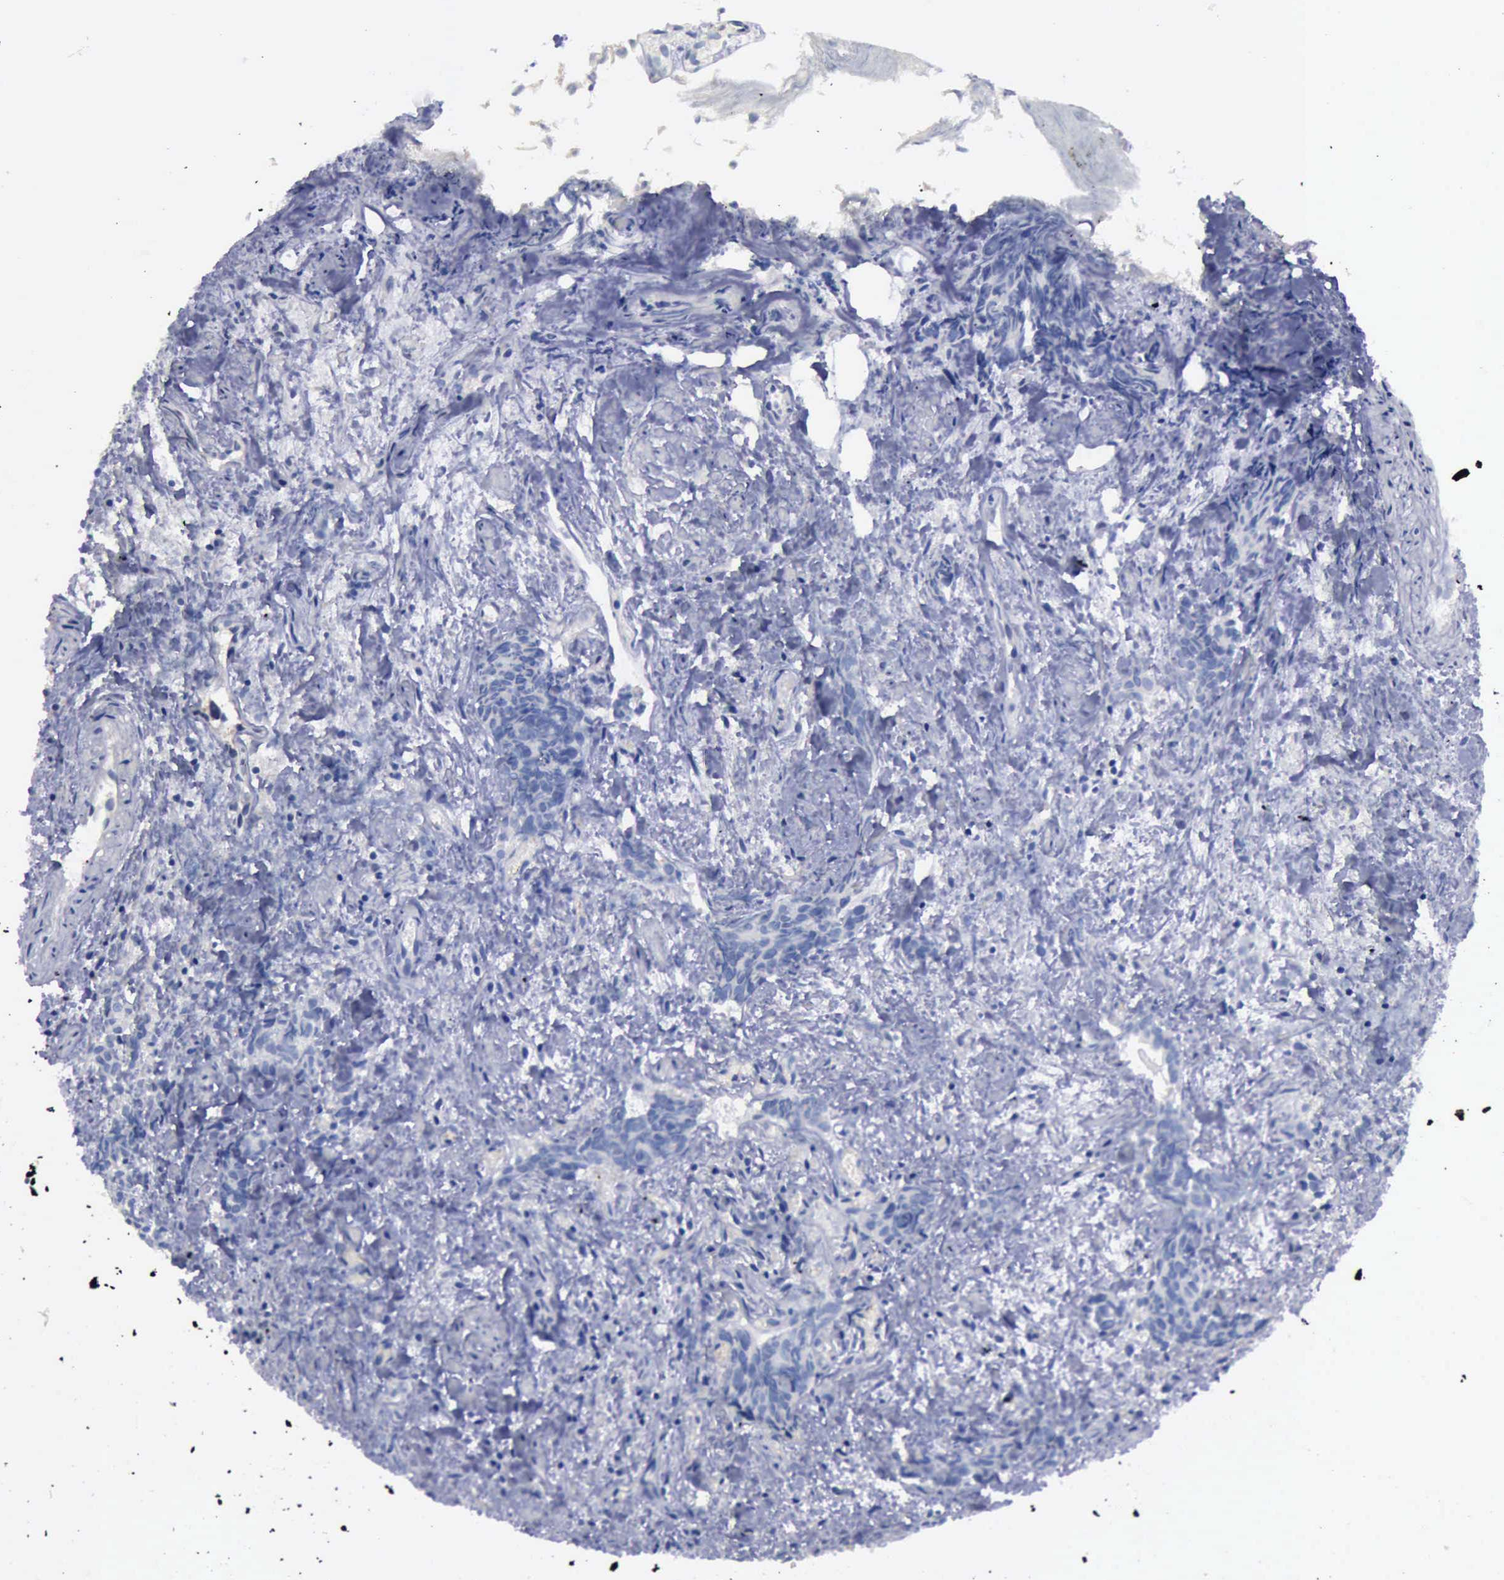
{"staining": {"intensity": "negative", "quantity": "none", "location": "none"}, "tissue": "urothelial cancer", "cell_type": "Tumor cells", "image_type": "cancer", "snomed": [{"axis": "morphology", "description": "Urothelial carcinoma, High grade"}, {"axis": "topography", "description": "Urinary bladder"}], "caption": "Tumor cells show no significant positivity in urothelial cancer.", "gene": "CRKL", "patient": {"sex": "female", "age": 78}}